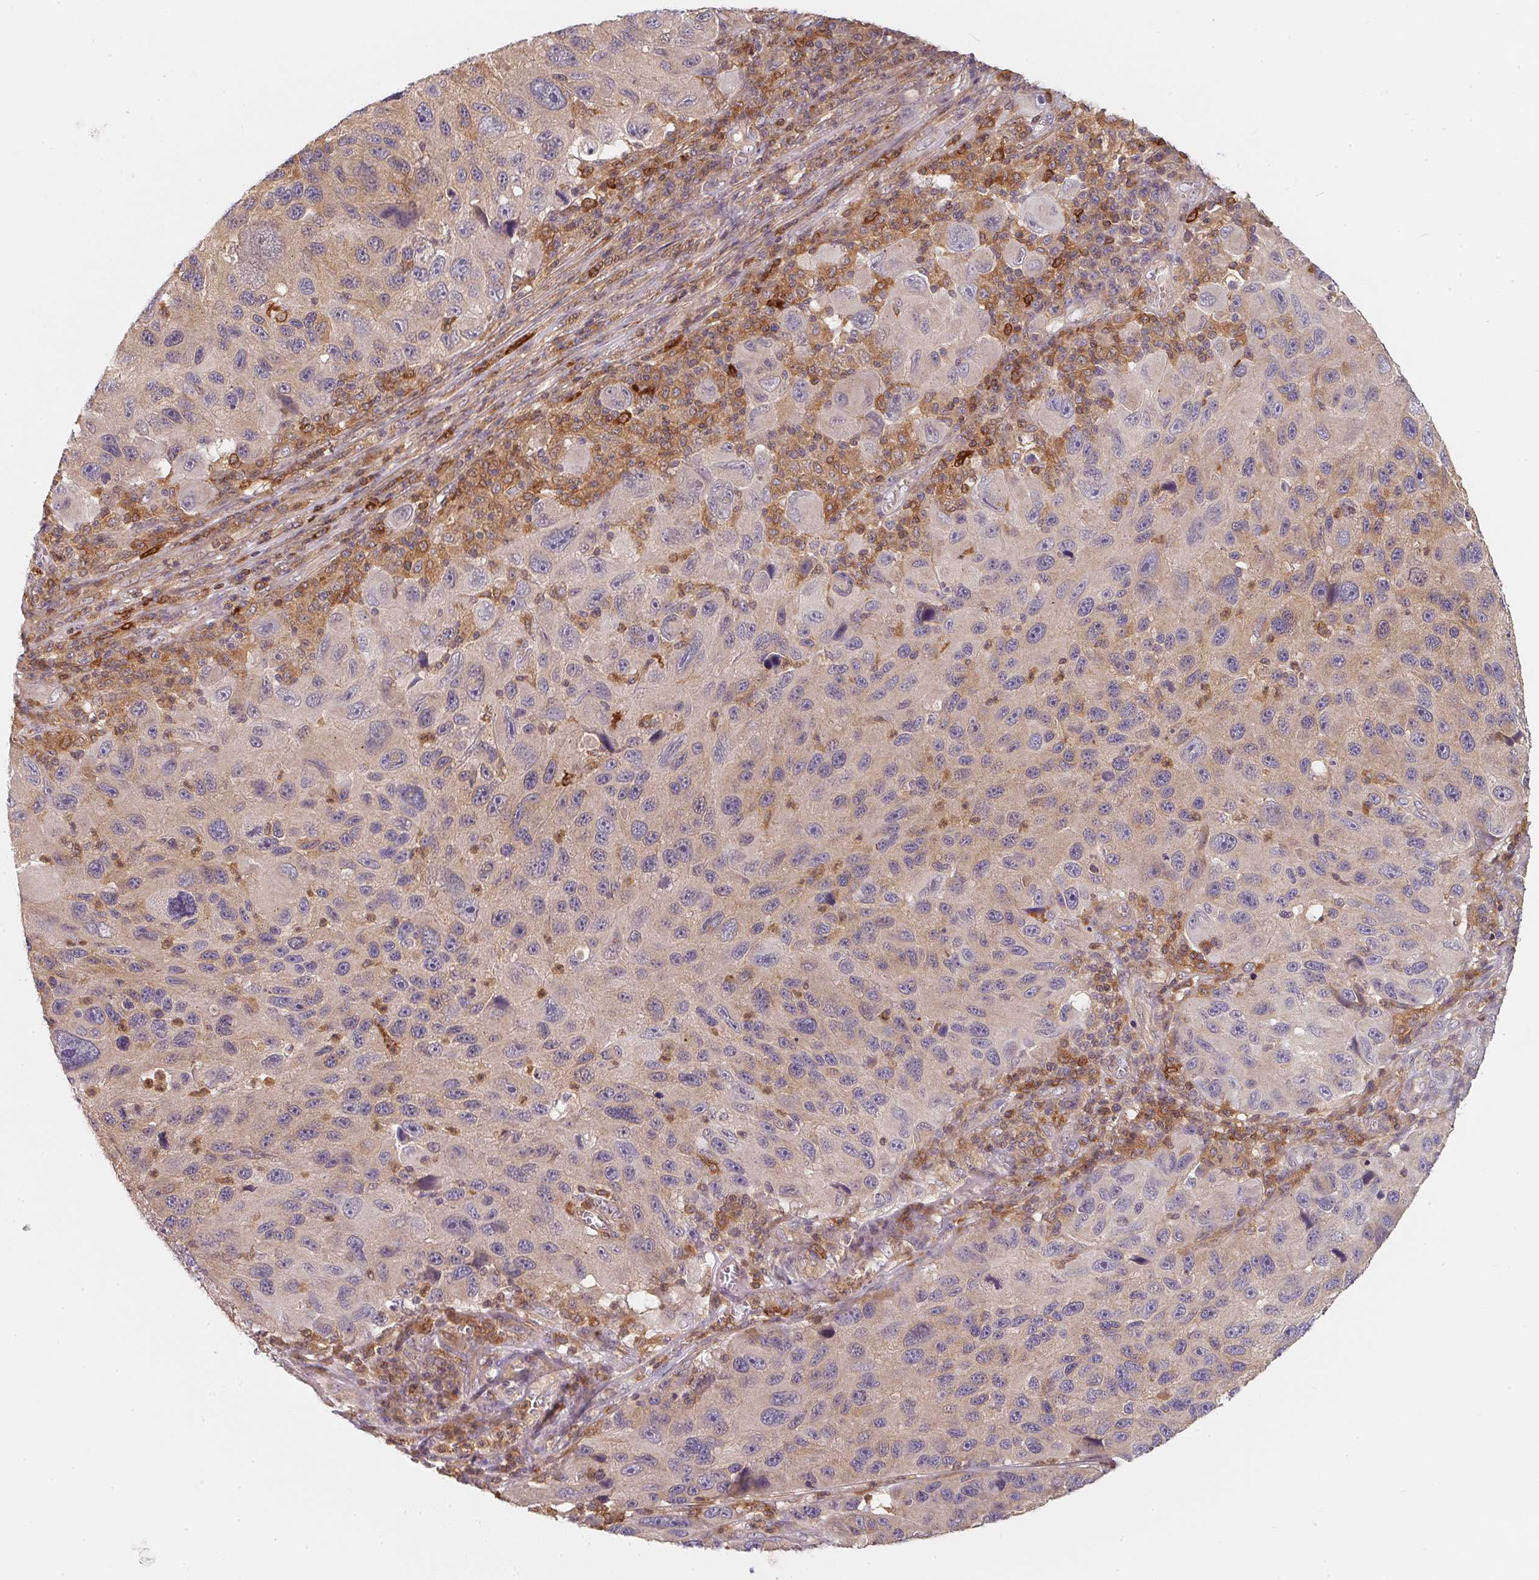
{"staining": {"intensity": "negative", "quantity": "none", "location": "none"}, "tissue": "melanoma", "cell_type": "Tumor cells", "image_type": "cancer", "snomed": [{"axis": "morphology", "description": "Malignant melanoma, NOS"}, {"axis": "topography", "description": "Skin"}], "caption": "Tumor cells show no significant staining in malignant melanoma.", "gene": "ANKRD13A", "patient": {"sex": "male", "age": 53}}